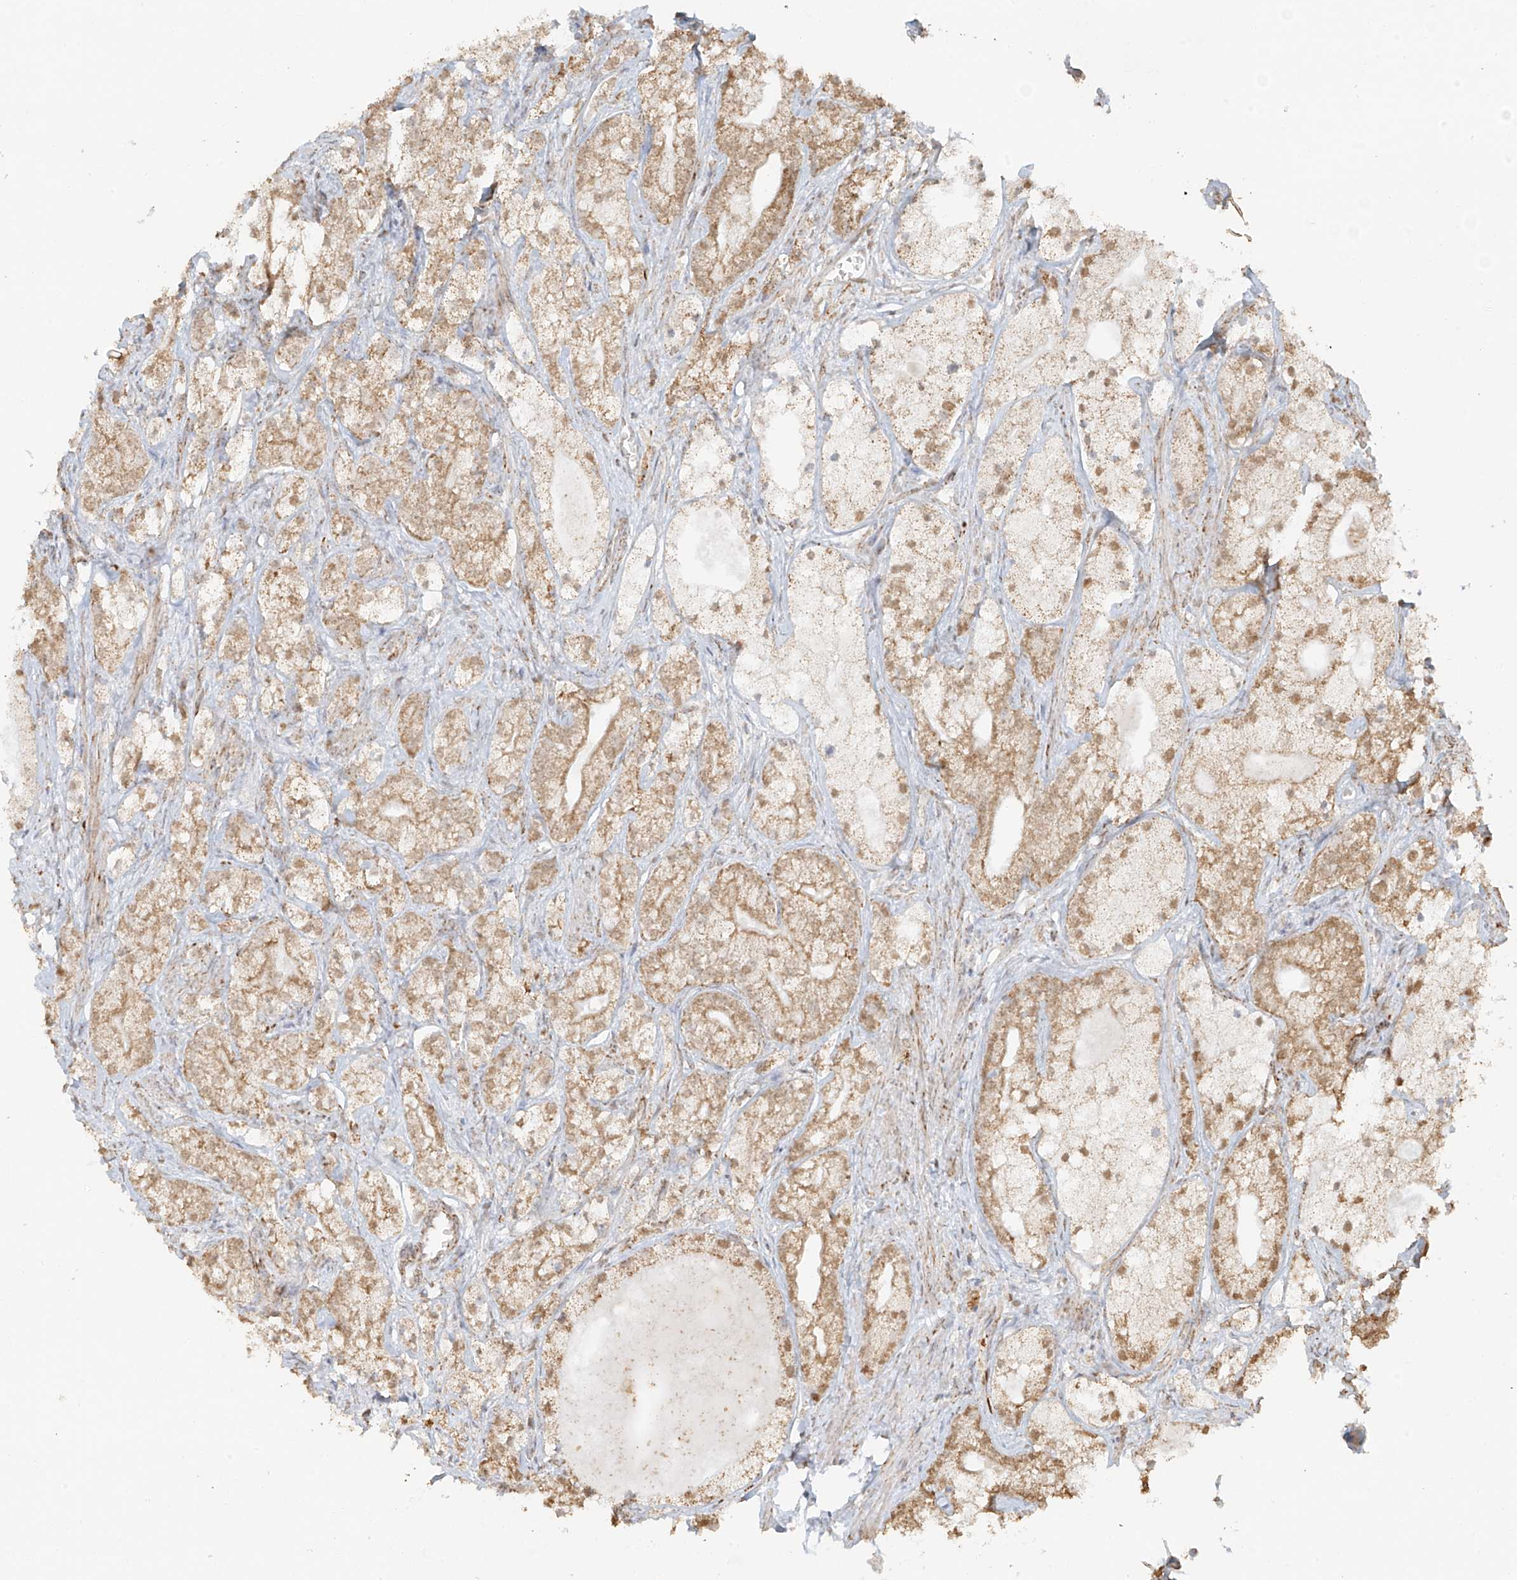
{"staining": {"intensity": "moderate", "quantity": ">75%", "location": "cytoplasmic/membranous,nuclear"}, "tissue": "prostate cancer", "cell_type": "Tumor cells", "image_type": "cancer", "snomed": [{"axis": "morphology", "description": "Adenocarcinoma, Low grade"}, {"axis": "topography", "description": "Prostate"}], "caption": "Immunohistochemical staining of prostate cancer (low-grade adenocarcinoma) shows medium levels of moderate cytoplasmic/membranous and nuclear protein positivity in approximately >75% of tumor cells. (DAB = brown stain, brightfield microscopy at high magnification).", "gene": "MIPEP", "patient": {"sex": "male", "age": 69}}